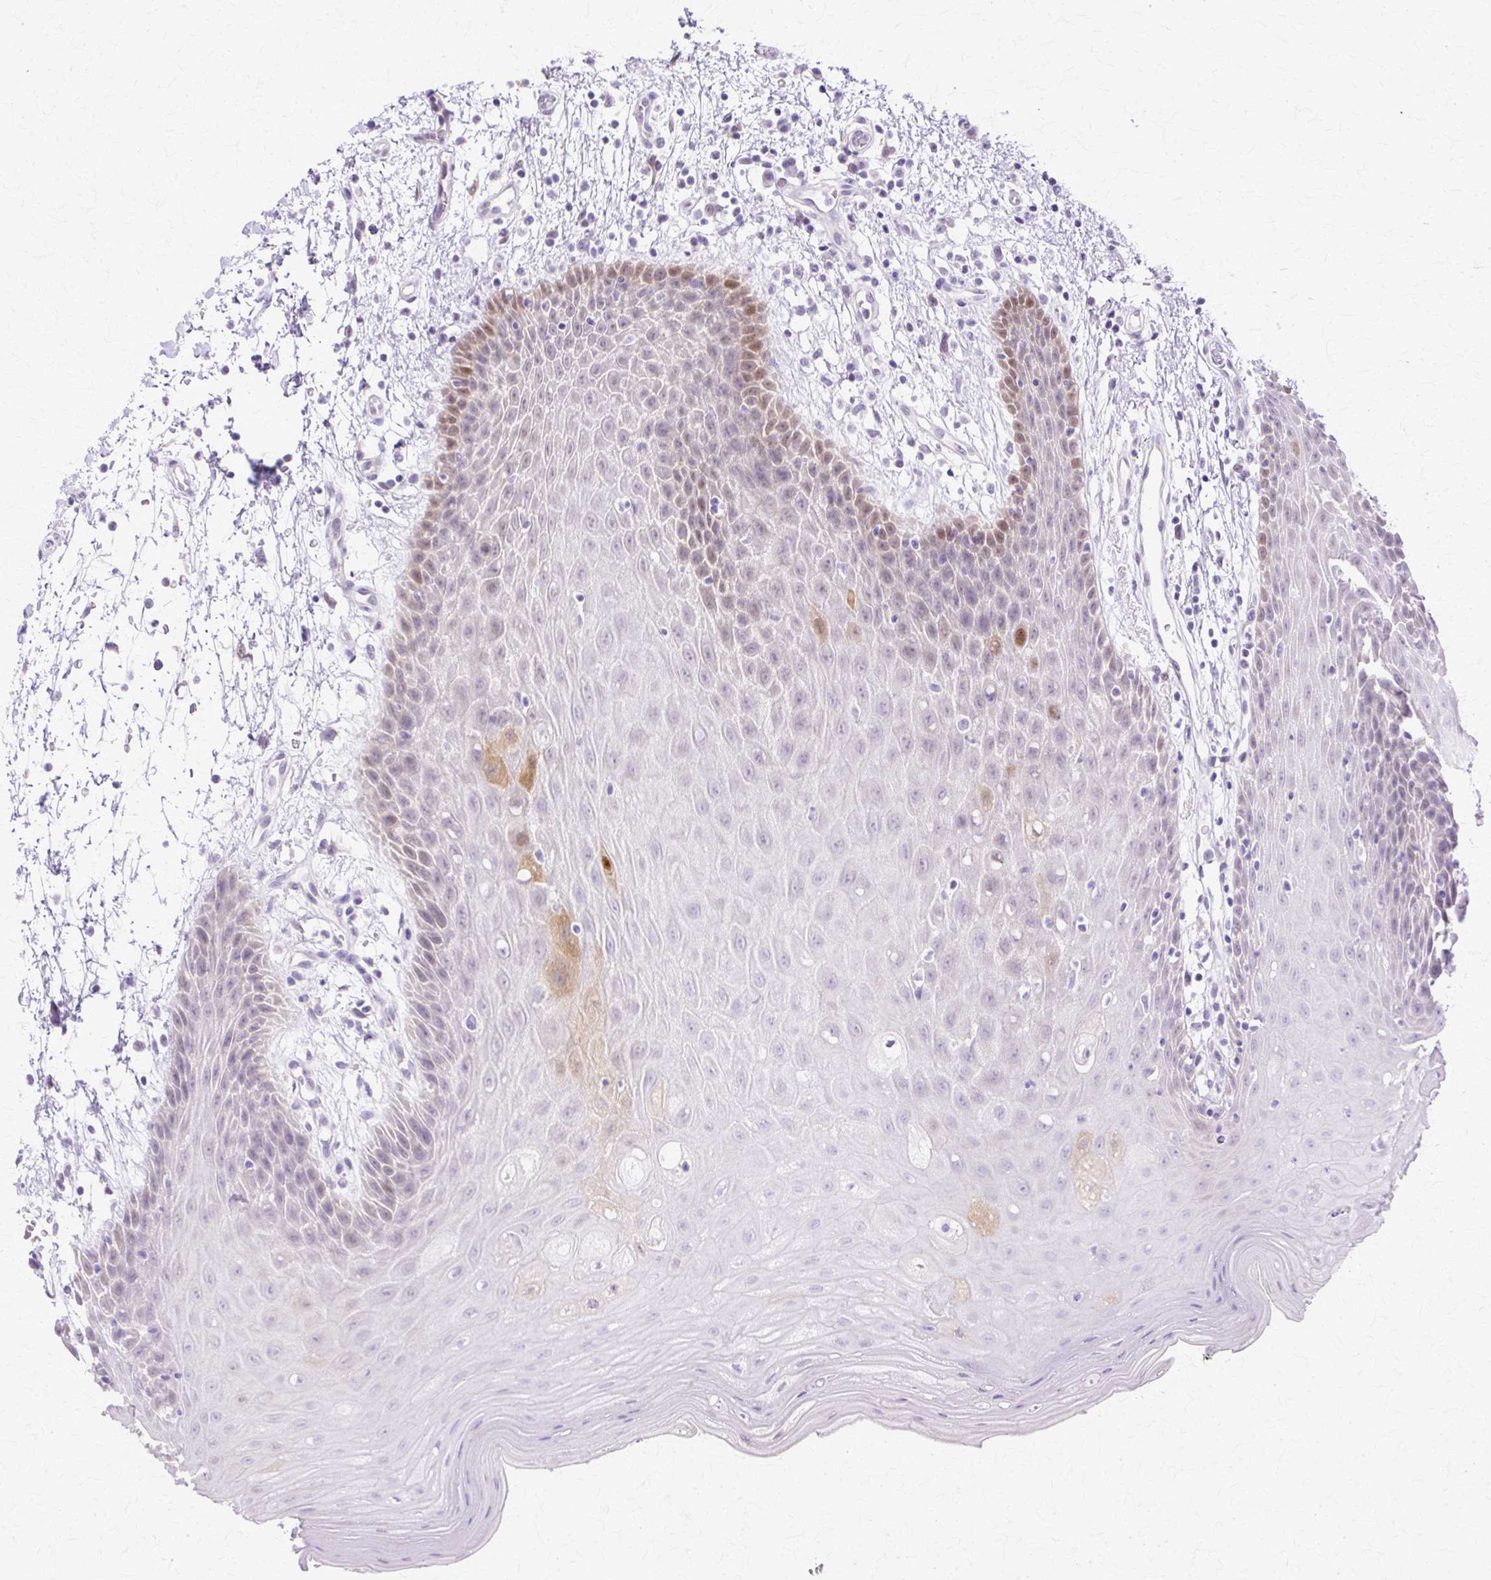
{"staining": {"intensity": "moderate", "quantity": "<25%", "location": "nuclear"}, "tissue": "oral mucosa", "cell_type": "Squamous epithelial cells", "image_type": "normal", "snomed": [{"axis": "morphology", "description": "Normal tissue, NOS"}, {"axis": "topography", "description": "Oral tissue"}, {"axis": "topography", "description": "Tounge, NOS"}], "caption": "Approximately <25% of squamous epithelial cells in normal human oral mucosa reveal moderate nuclear protein expression as visualized by brown immunohistochemical staining.", "gene": "HSPA1A", "patient": {"sex": "female", "age": 59}}